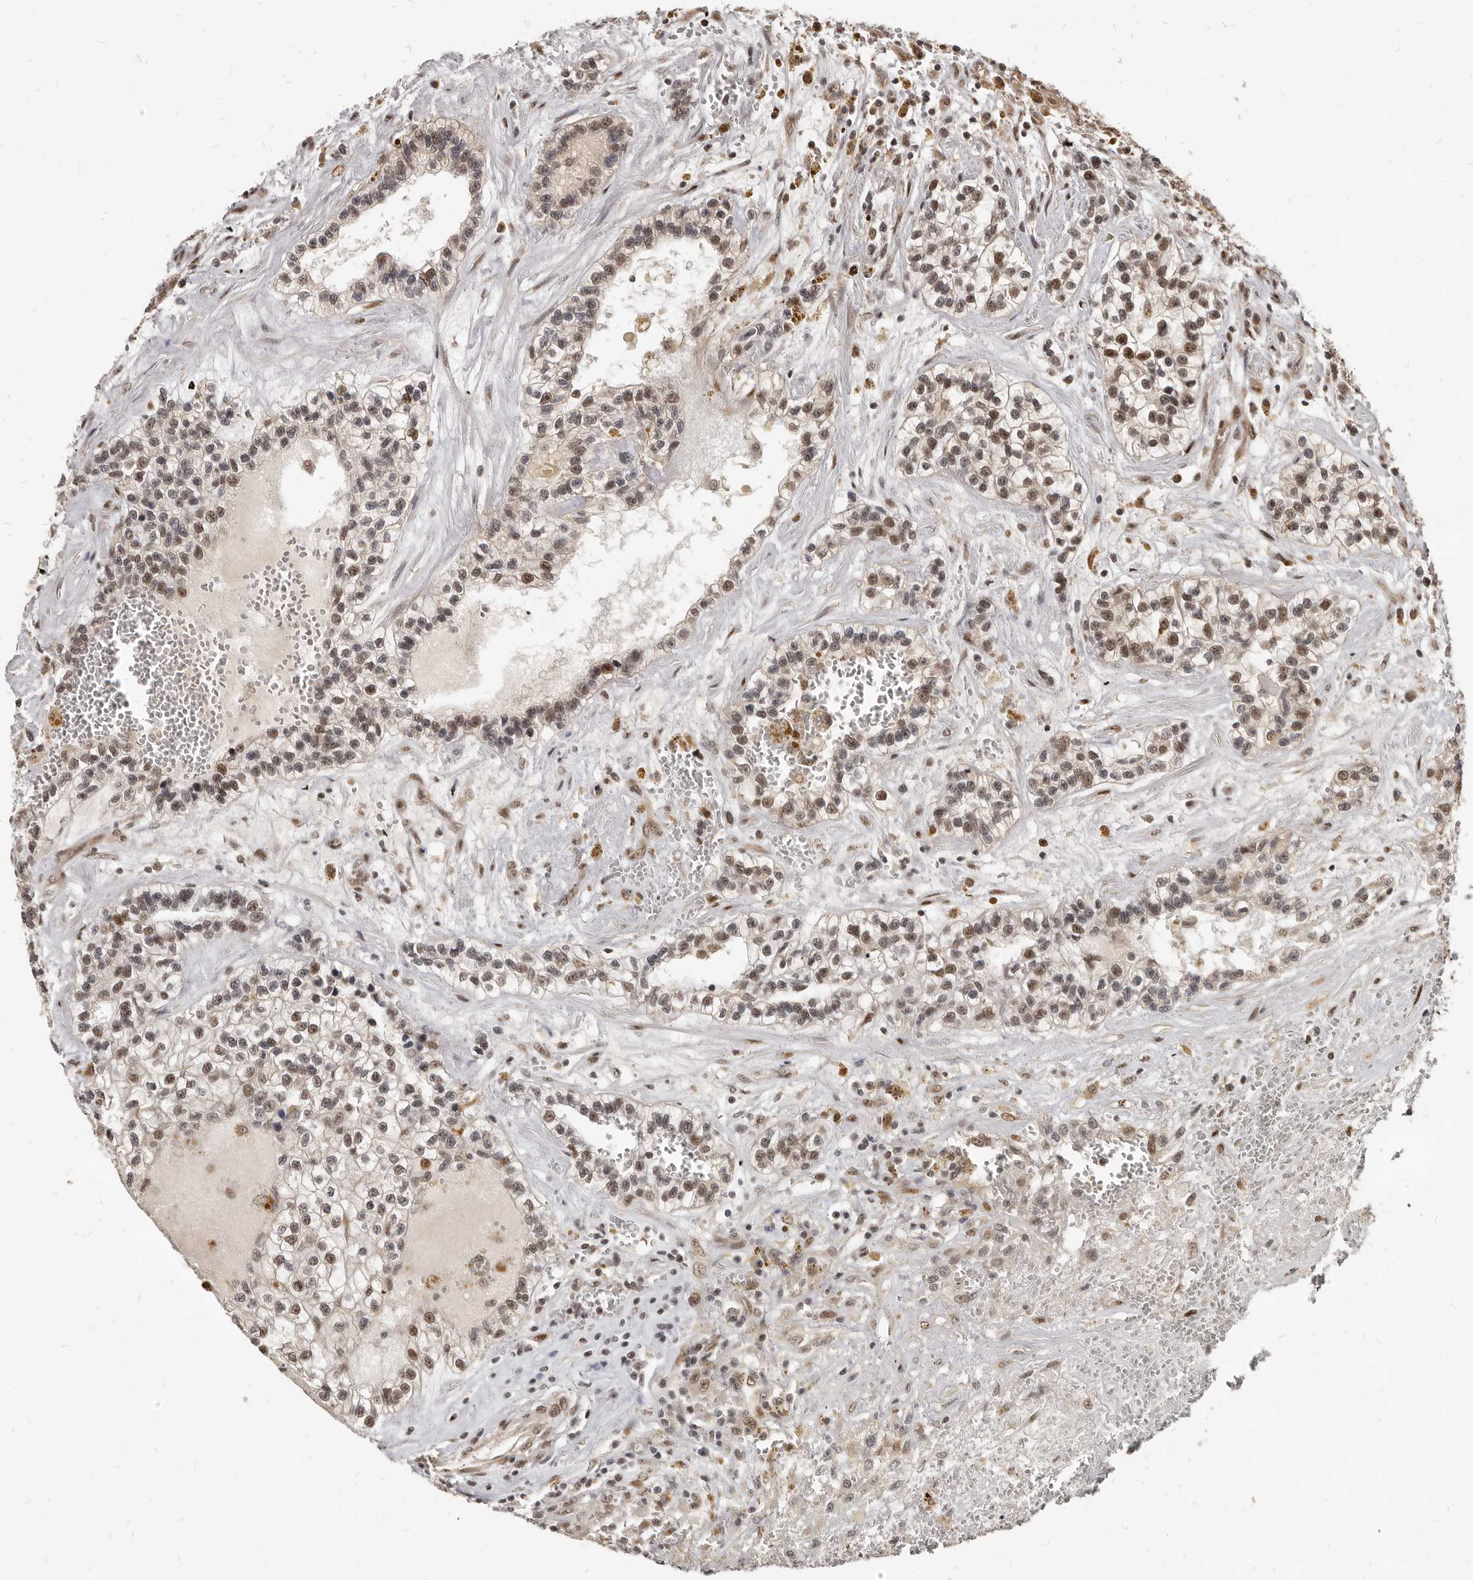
{"staining": {"intensity": "moderate", "quantity": "25%-75%", "location": "nuclear"}, "tissue": "renal cancer", "cell_type": "Tumor cells", "image_type": "cancer", "snomed": [{"axis": "morphology", "description": "Adenocarcinoma, NOS"}, {"axis": "topography", "description": "Kidney"}], "caption": "This histopathology image shows renal cancer stained with IHC to label a protein in brown. The nuclear of tumor cells show moderate positivity for the protein. Nuclei are counter-stained blue.", "gene": "ATF5", "patient": {"sex": "female", "age": 57}}